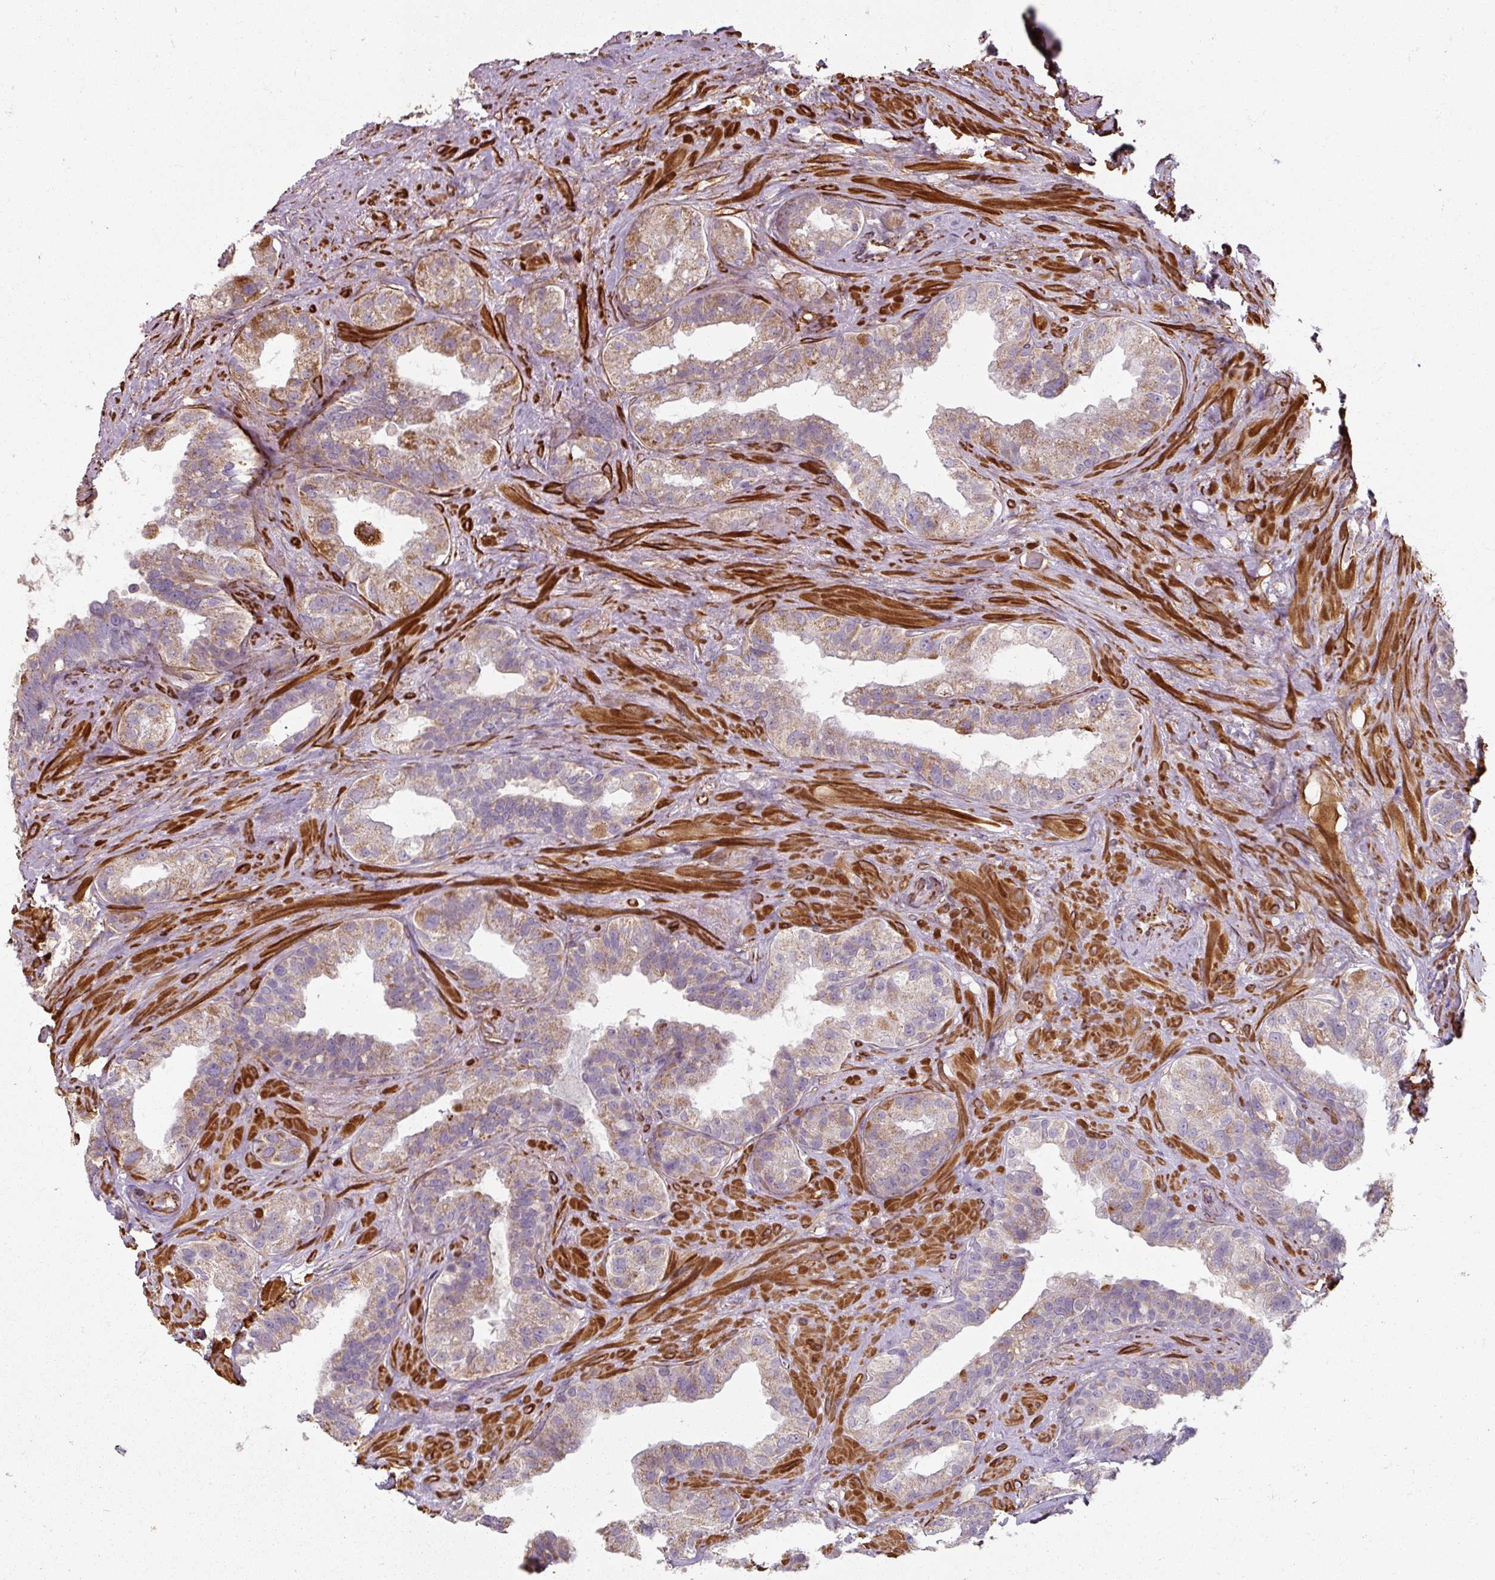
{"staining": {"intensity": "moderate", "quantity": "<25%", "location": "cytoplasmic/membranous"}, "tissue": "seminal vesicle", "cell_type": "Glandular cells", "image_type": "normal", "snomed": [{"axis": "morphology", "description": "Normal tissue, NOS"}, {"axis": "topography", "description": "Seminal veicle"}, {"axis": "topography", "description": "Peripheral nerve tissue"}], "caption": "Approximately <25% of glandular cells in unremarkable human seminal vesicle display moderate cytoplasmic/membranous protein expression as visualized by brown immunohistochemical staining.", "gene": "MRPS5", "patient": {"sex": "male", "age": 76}}